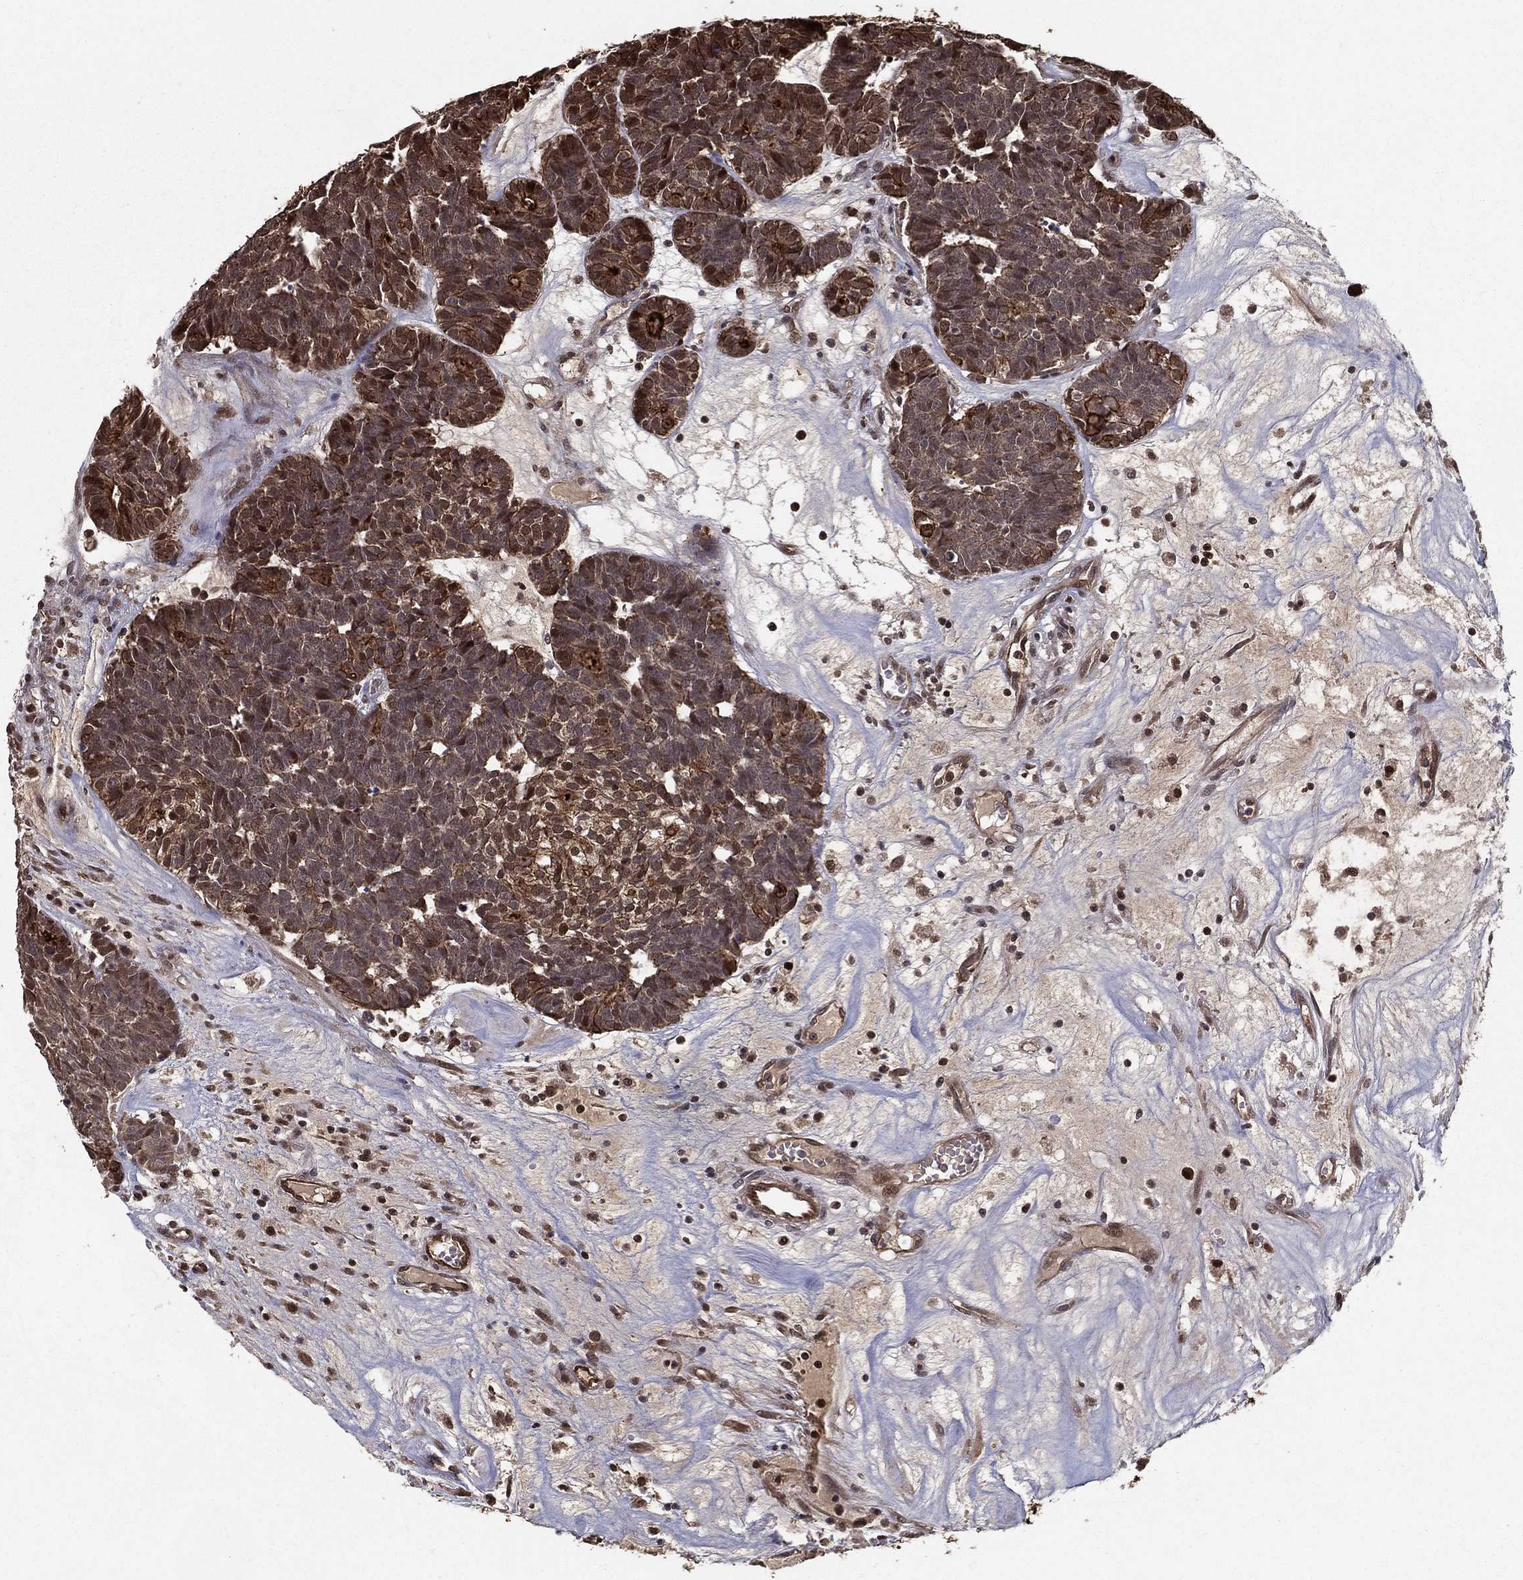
{"staining": {"intensity": "moderate", "quantity": ">75%", "location": "cytoplasmic/membranous"}, "tissue": "head and neck cancer", "cell_type": "Tumor cells", "image_type": "cancer", "snomed": [{"axis": "morphology", "description": "Adenocarcinoma, NOS"}, {"axis": "topography", "description": "Head-Neck"}], "caption": "A histopathology image showing moderate cytoplasmic/membranous positivity in approximately >75% of tumor cells in head and neck adenocarcinoma, as visualized by brown immunohistochemical staining.", "gene": "SLC6A6", "patient": {"sex": "female", "age": 81}}